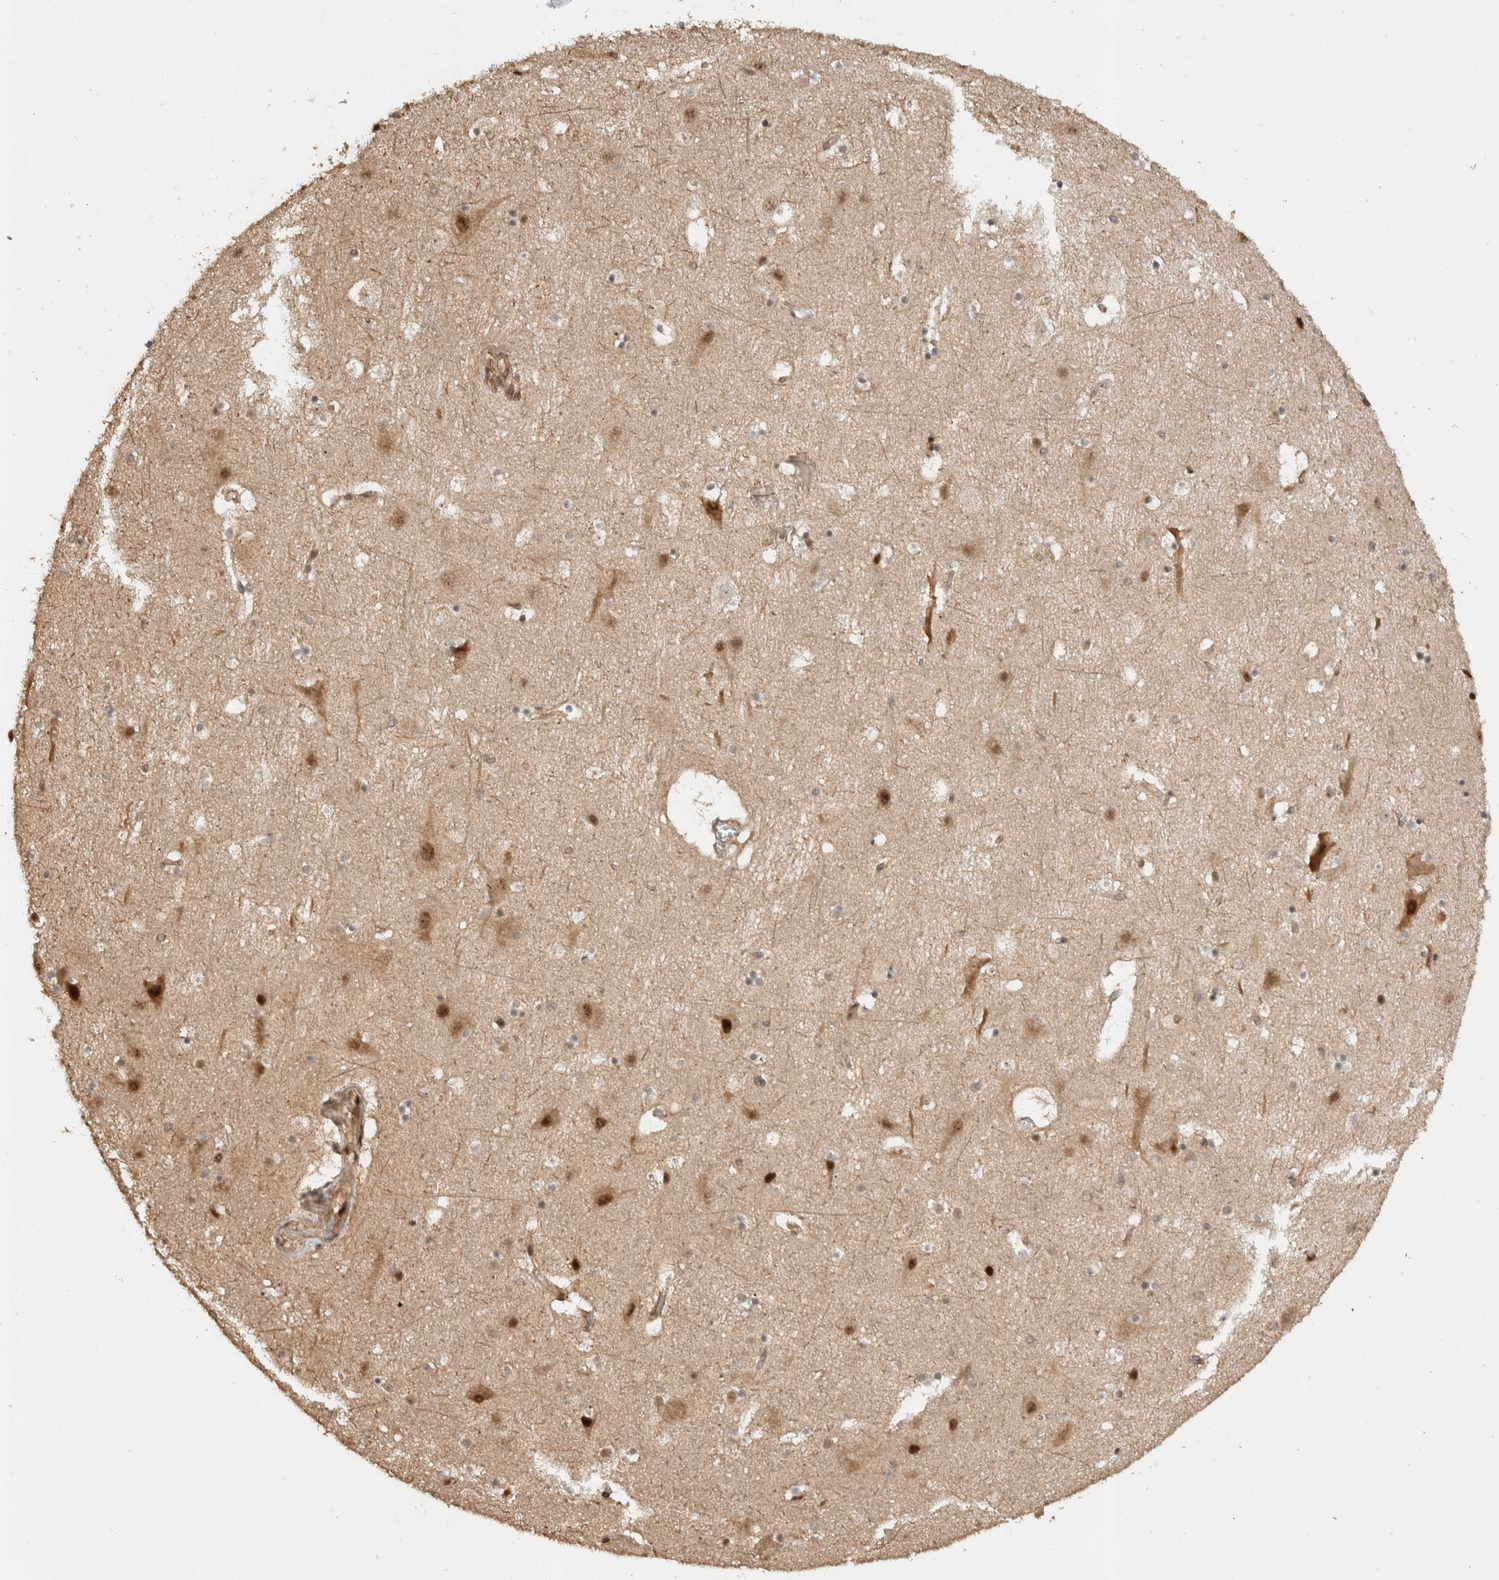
{"staining": {"intensity": "moderate", "quantity": ">75%", "location": "cytoplasmic/membranous,nuclear"}, "tissue": "cerebral cortex", "cell_type": "Endothelial cells", "image_type": "normal", "snomed": [{"axis": "morphology", "description": "Normal tissue, NOS"}, {"axis": "topography", "description": "Cerebral cortex"}], "caption": "IHC staining of benign cerebral cortex, which reveals medium levels of moderate cytoplasmic/membranous,nuclear expression in approximately >75% of endothelial cells indicating moderate cytoplasmic/membranous,nuclear protein expression. The staining was performed using DAB (brown) for protein detection and nuclei were counterstained in hematoxylin (blue).", "gene": "TOR1B", "patient": {"sex": "male", "age": 45}}